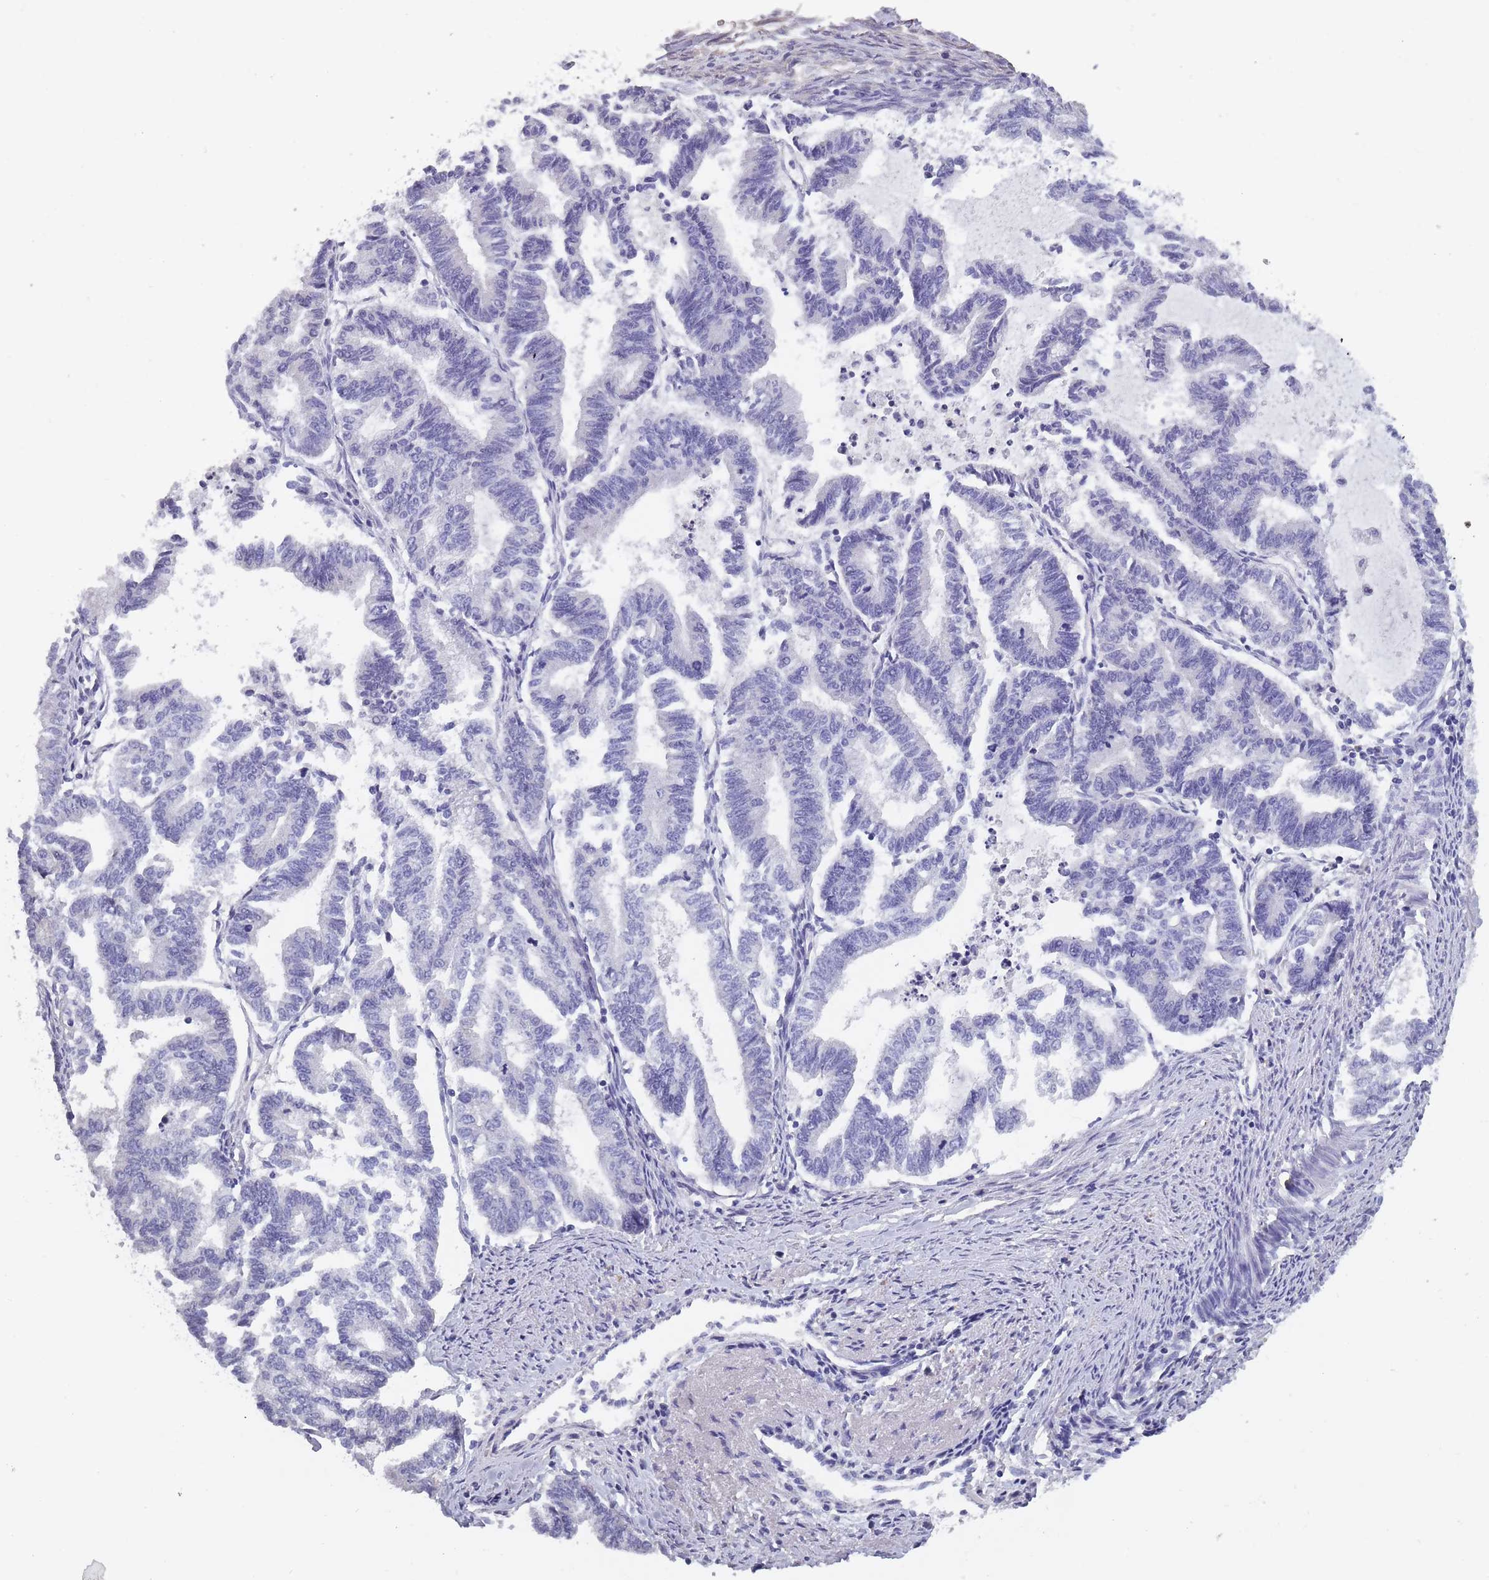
{"staining": {"intensity": "negative", "quantity": "none", "location": "none"}, "tissue": "endometrial cancer", "cell_type": "Tumor cells", "image_type": "cancer", "snomed": [{"axis": "morphology", "description": "Adenocarcinoma, NOS"}, {"axis": "topography", "description": "Endometrium"}], "caption": "Protein analysis of endometrial cancer reveals no significant positivity in tumor cells.", "gene": "OR4C5", "patient": {"sex": "female", "age": 79}}